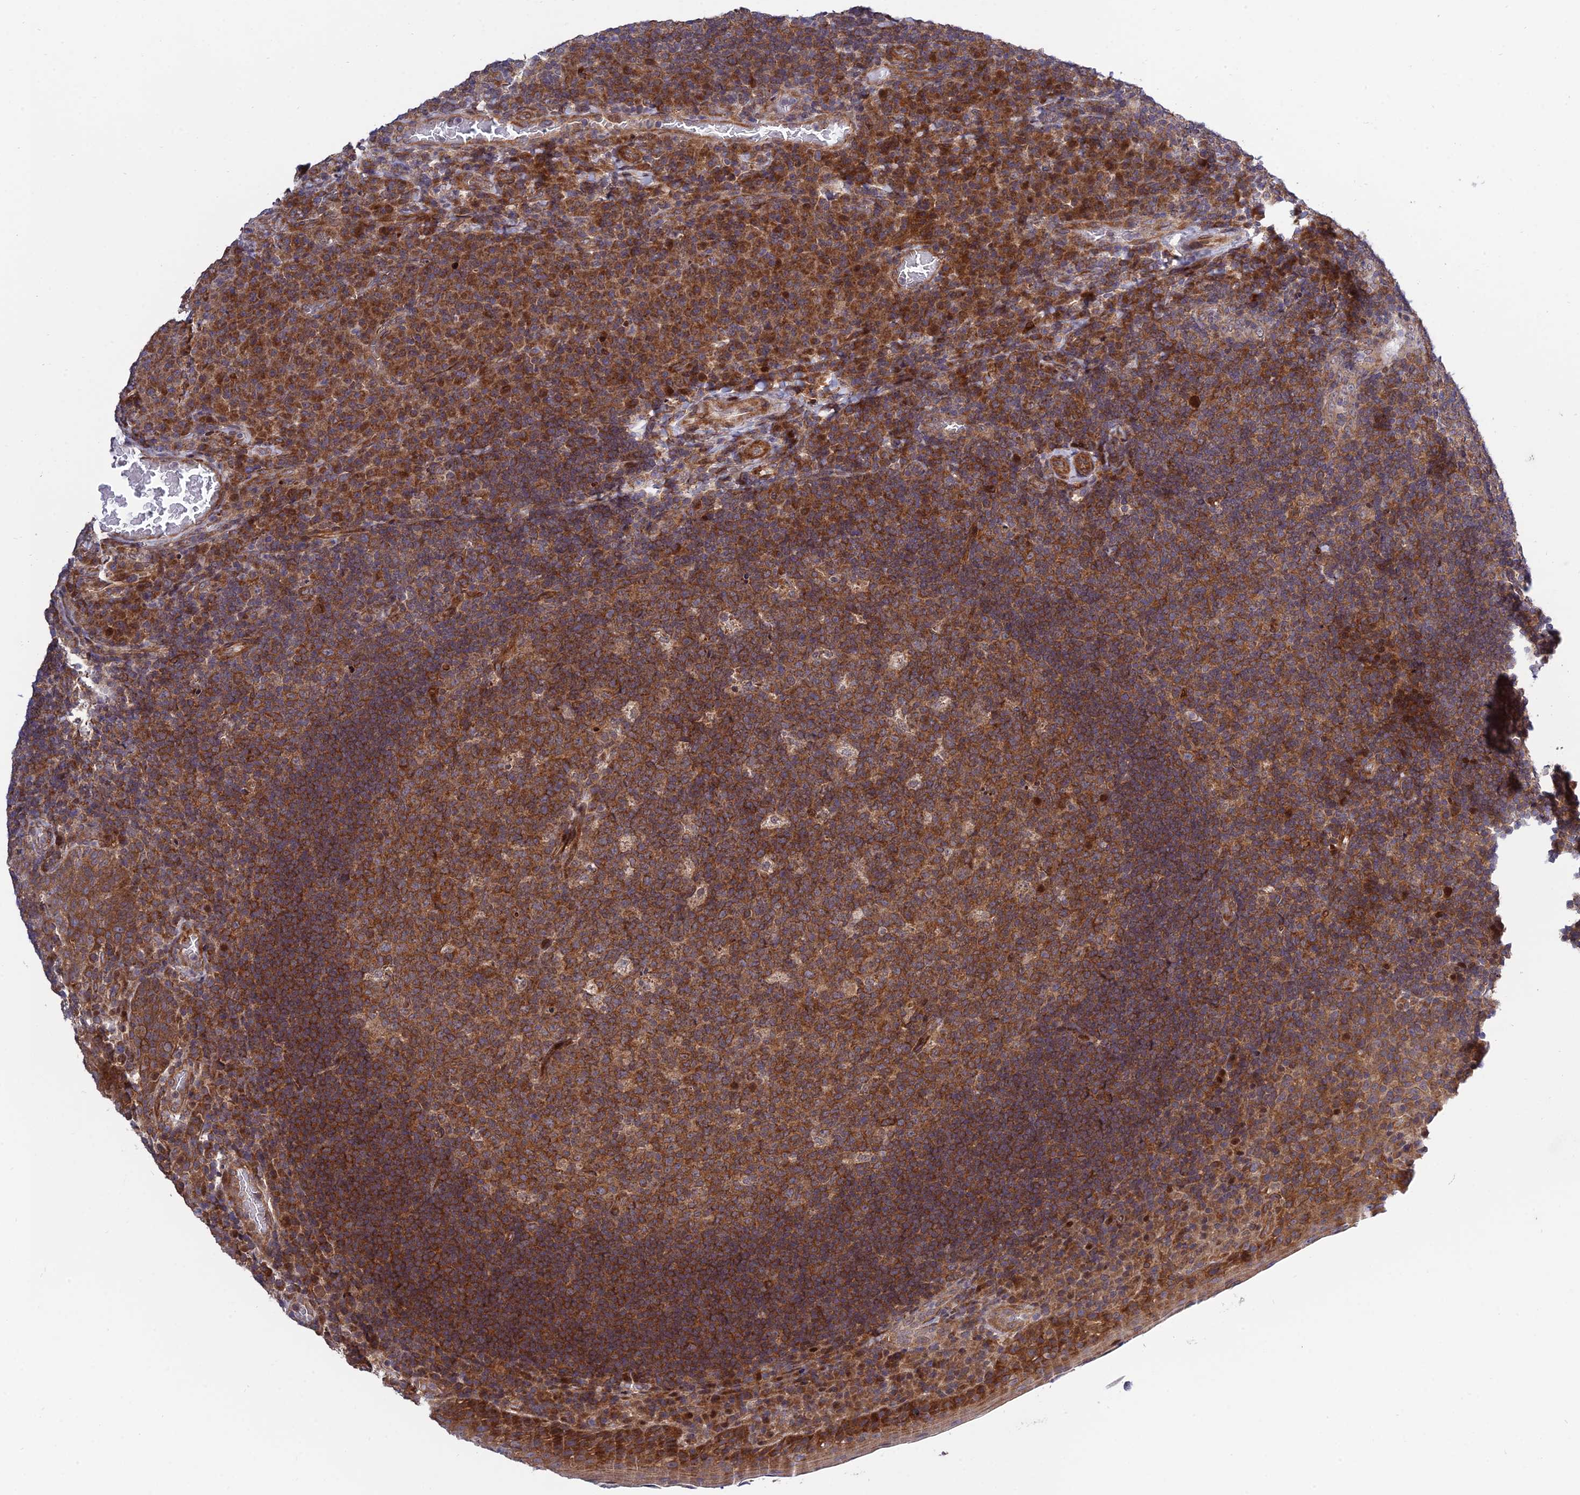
{"staining": {"intensity": "moderate", "quantity": ">75%", "location": "cytoplasmic/membranous"}, "tissue": "tonsil", "cell_type": "Germinal center cells", "image_type": "normal", "snomed": [{"axis": "morphology", "description": "Normal tissue, NOS"}, {"axis": "topography", "description": "Tonsil"}], "caption": "Protein staining by immunohistochemistry reveals moderate cytoplasmic/membranous positivity in approximately >75% of germinal center cells in unremarkable tonsil.", "gene": "PLEKHG2", "patient": {"sex": "male", "age": 17}}